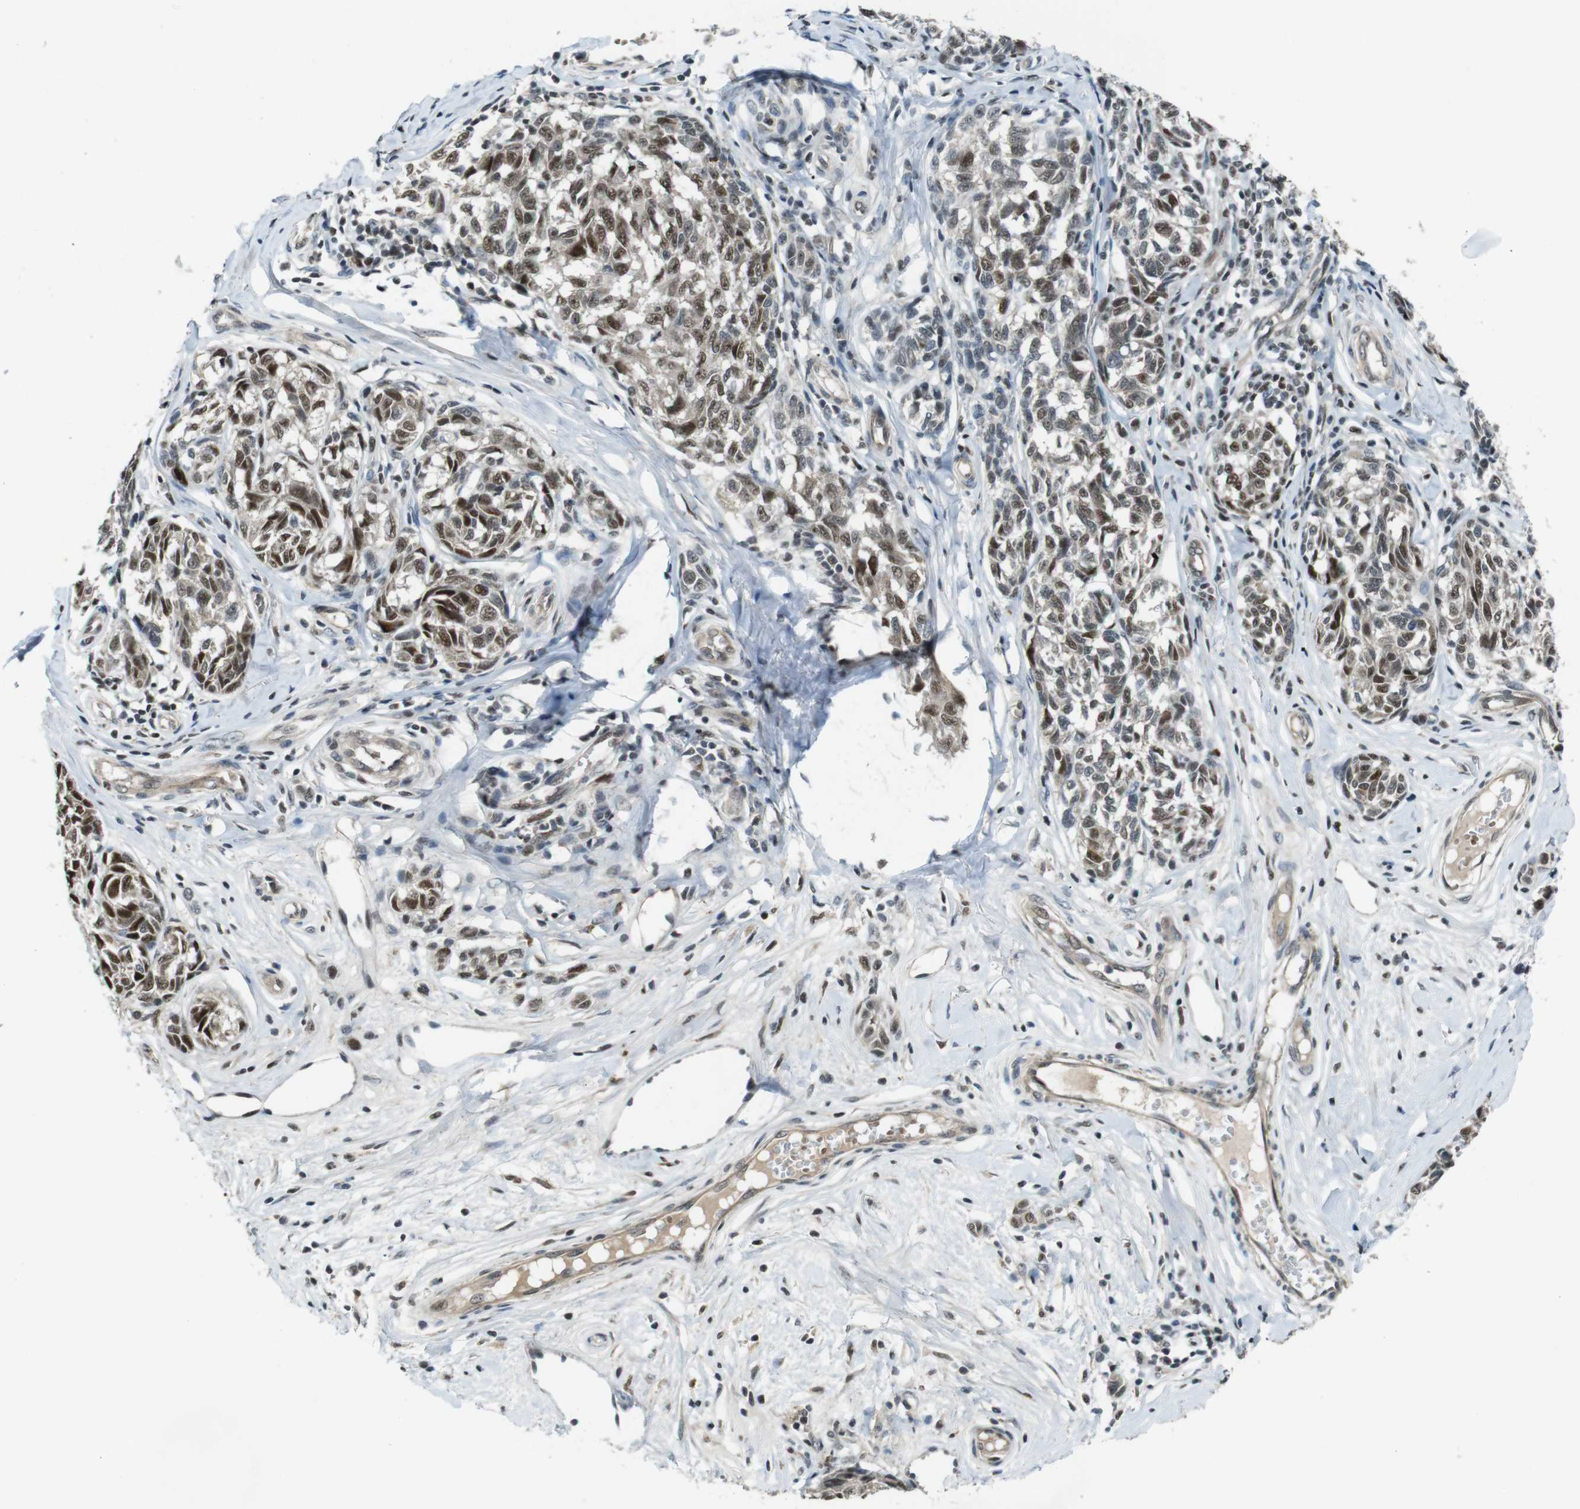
{"staining": {"intensity": "moderate", "quantity": ">75%", "location": "nuclear"}, "tissue": "melanoma", "cell_type": "Tumor cells", "image_type": "cancer", "snomed": [{"axis": "morphology", "description": "Malignant melanoma, NOS"}, {"axis": "topography", "description": "Skin"}], "caption": "About >75% of tumor cells in human malignant melanoma exhibit moderate nuclear protein expression as visualized by brown immunohistochemical staining.", "gene": "MAPKAPK5", "patient": {"sex": "female", "age": 64}}